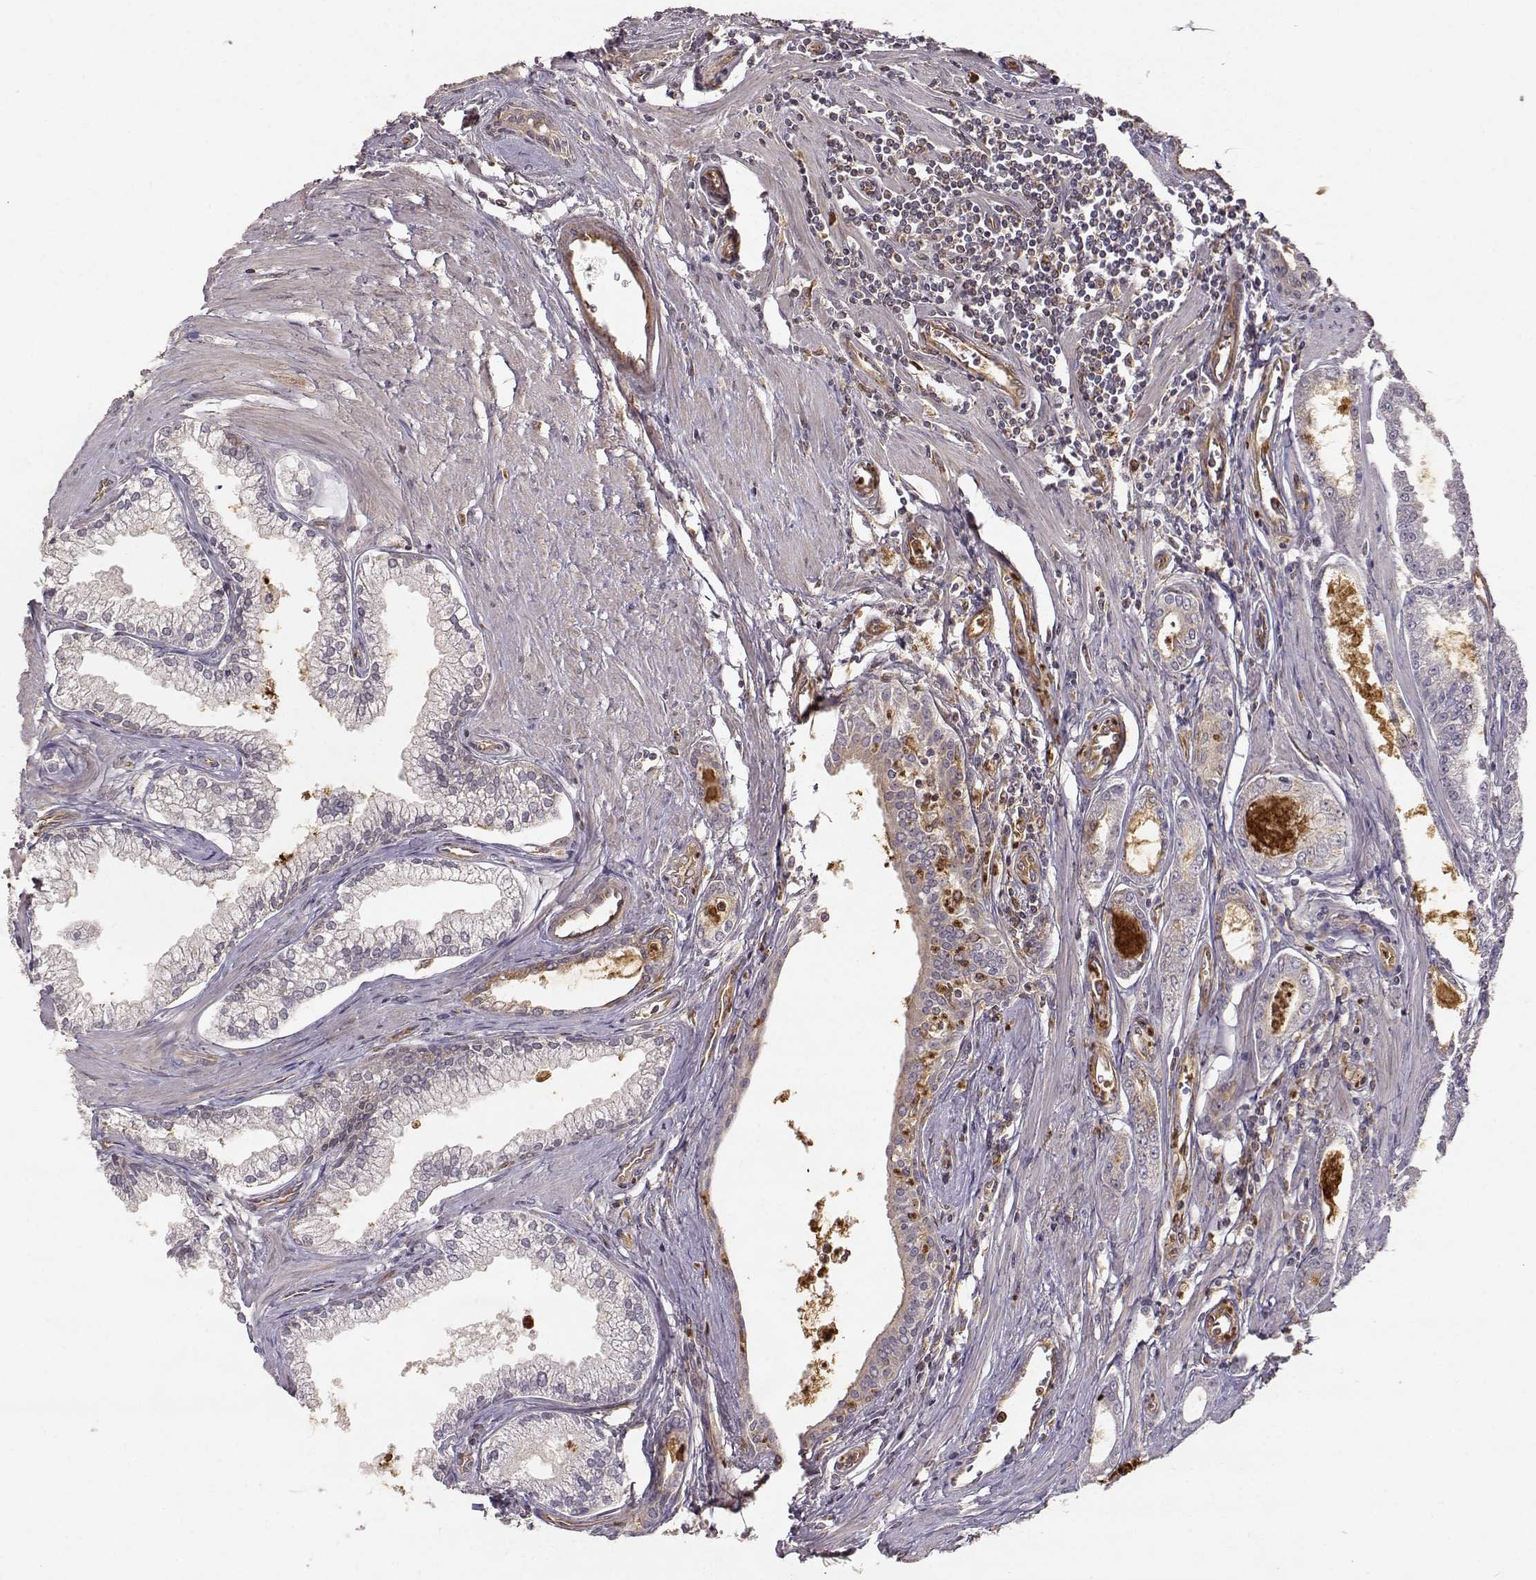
{"staining": {"intensity": "negative", "quantity": "none", "location": "none"}, "tissue": "prostate cancer", "cell_type": "Tumor cells", "image_type": "cancer", "snomed": [{"axis": "morphology", "description": "Adenocarcinoma, NOS"}, {"axis": "topography", "description": "Prostate"}], "caption": "The micrograph reveals no staining of tumor cells in prostate adenocarcinoma.", "gene": "ARHGEF2", "patient": {"sex": "male", "age": 71}}